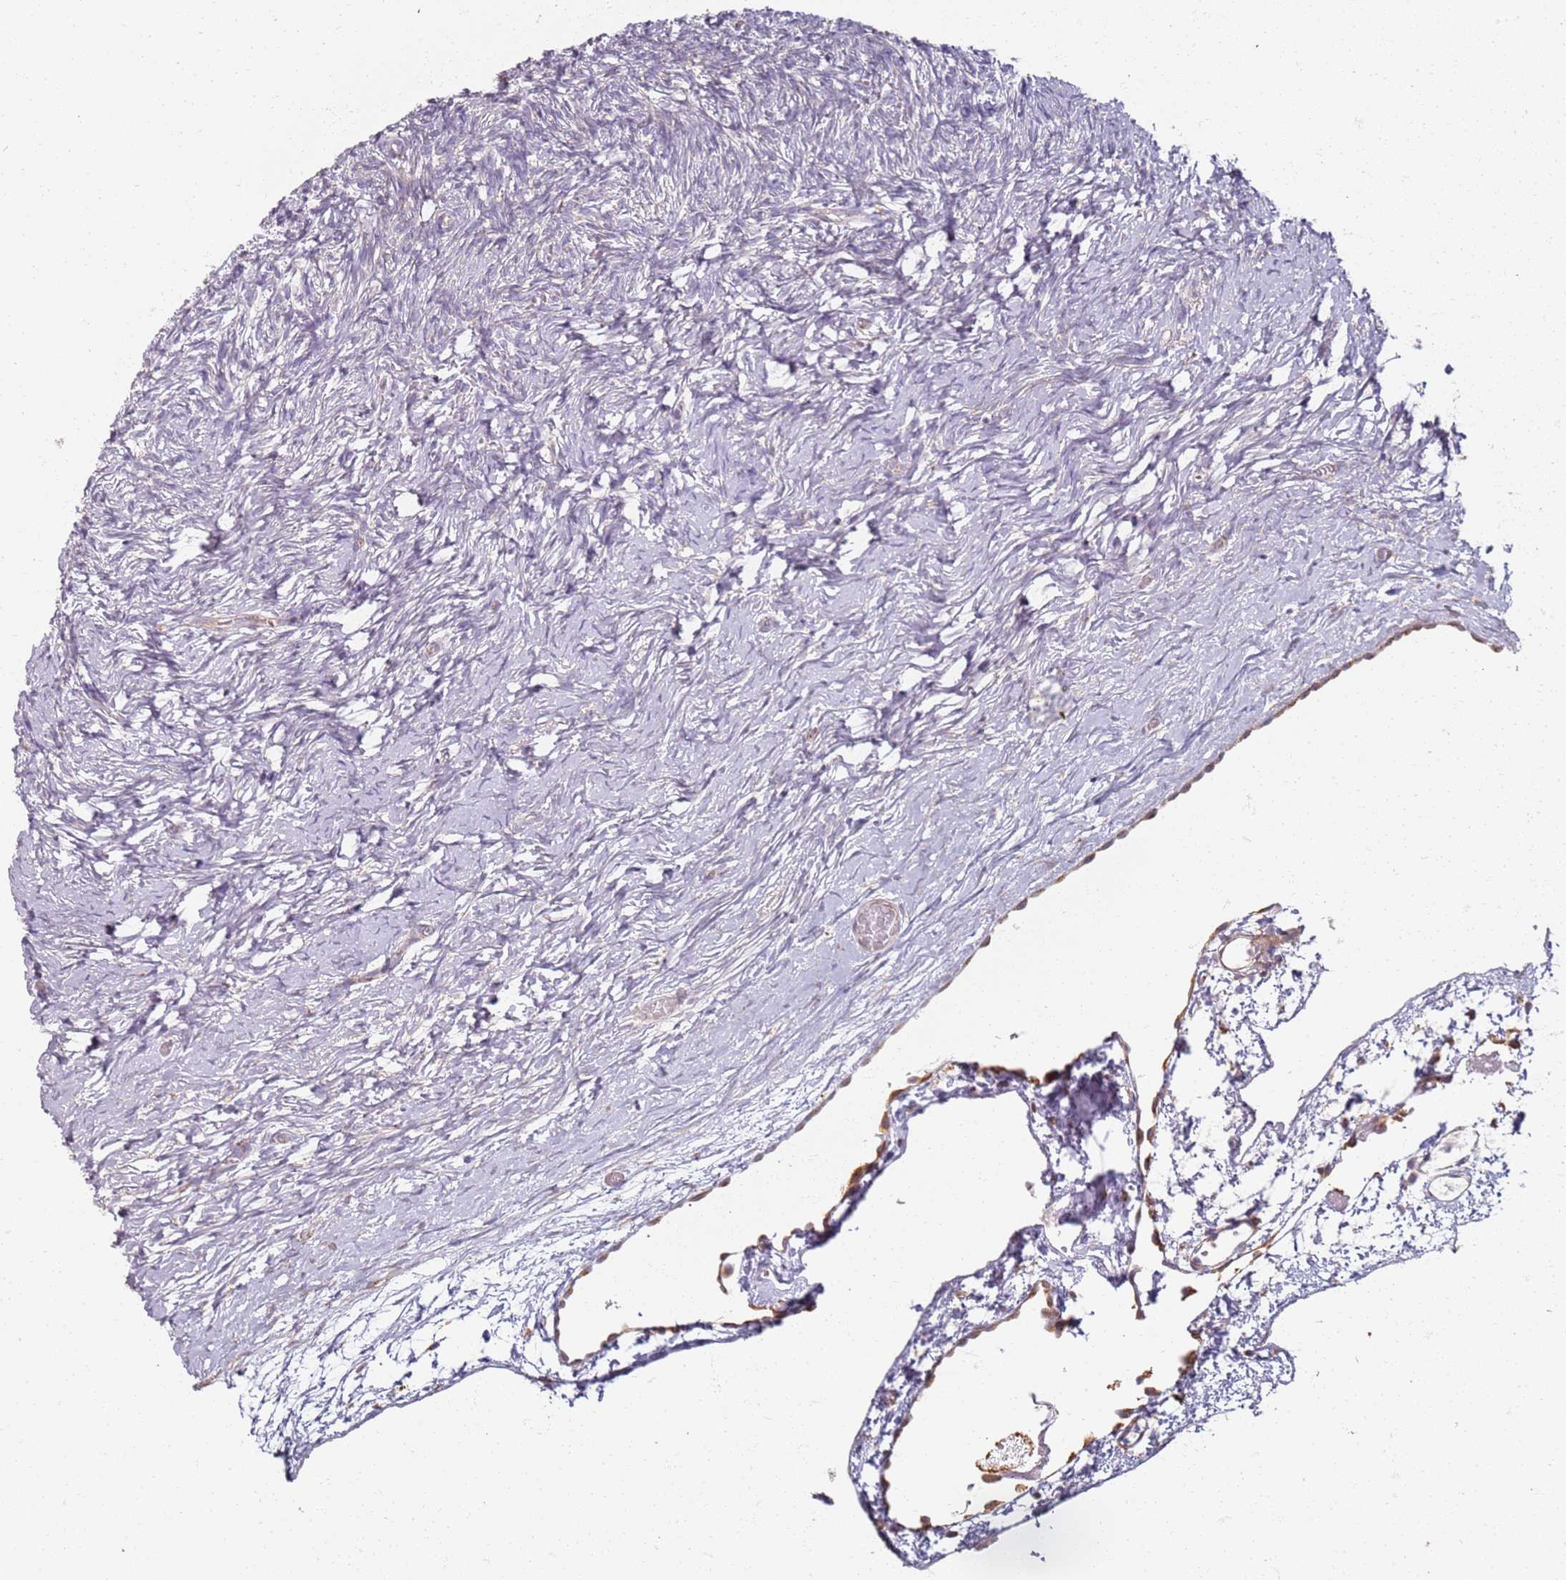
{"staining": {"intensity": "negative", "quantity": "none", "location": "none"}, "tissue": "ovary", "cell_type": "Ovarian stroma cells", "image_type": "normal", "snomed": [{"axis": "morphology", "description": "Normal tissue, NOS"}, {"axis": "topography", "description": "Ovary"}], "caption": "Image shows no protein expression in ovarian stroma cells of benign ovary.", "gene": "PROKR2", "patient": {"sex": "female", "age": 39}}